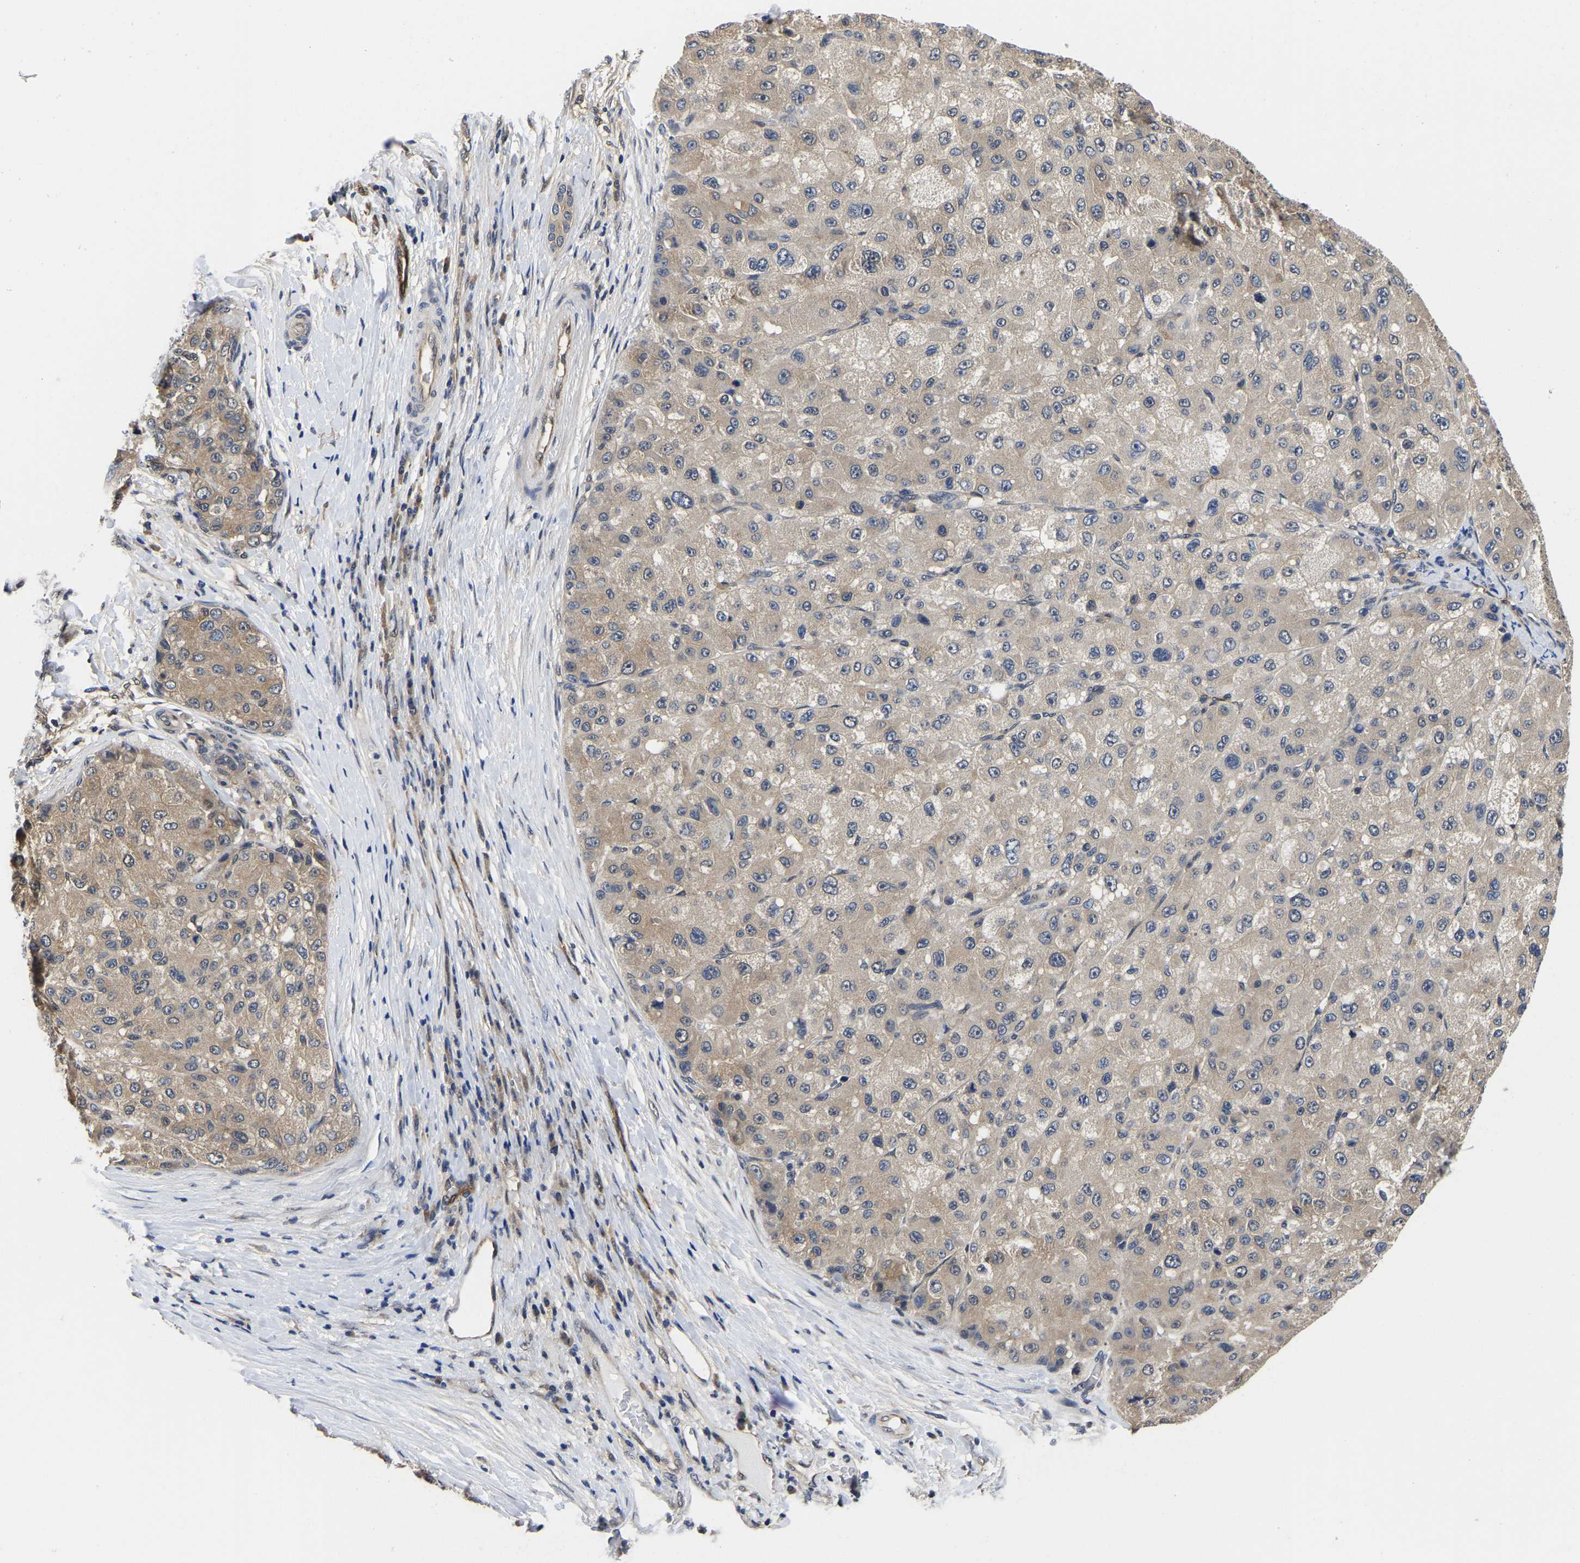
{"staining": {"intensity": "weak", "quantity": ">75%", "location": "cytoplasmic/membranous"}, "tissue": "liver cancer", "cell_type": "Tumor cells", "image_type": "cancer", "snomed": [{"axis": "morphology", "description": "Carcinoma, Hepatocellular, NOS"}, {"axis": "topography", "description": "Liver"}], "caption": "Immunohistochemistry of human liver cancer exhibits low levels of weak cytoplasmic/membranous expression in about >75% of tumor cells.", "gene": "MCOLN2", "patient": {"sex": "male", "age": 80}}